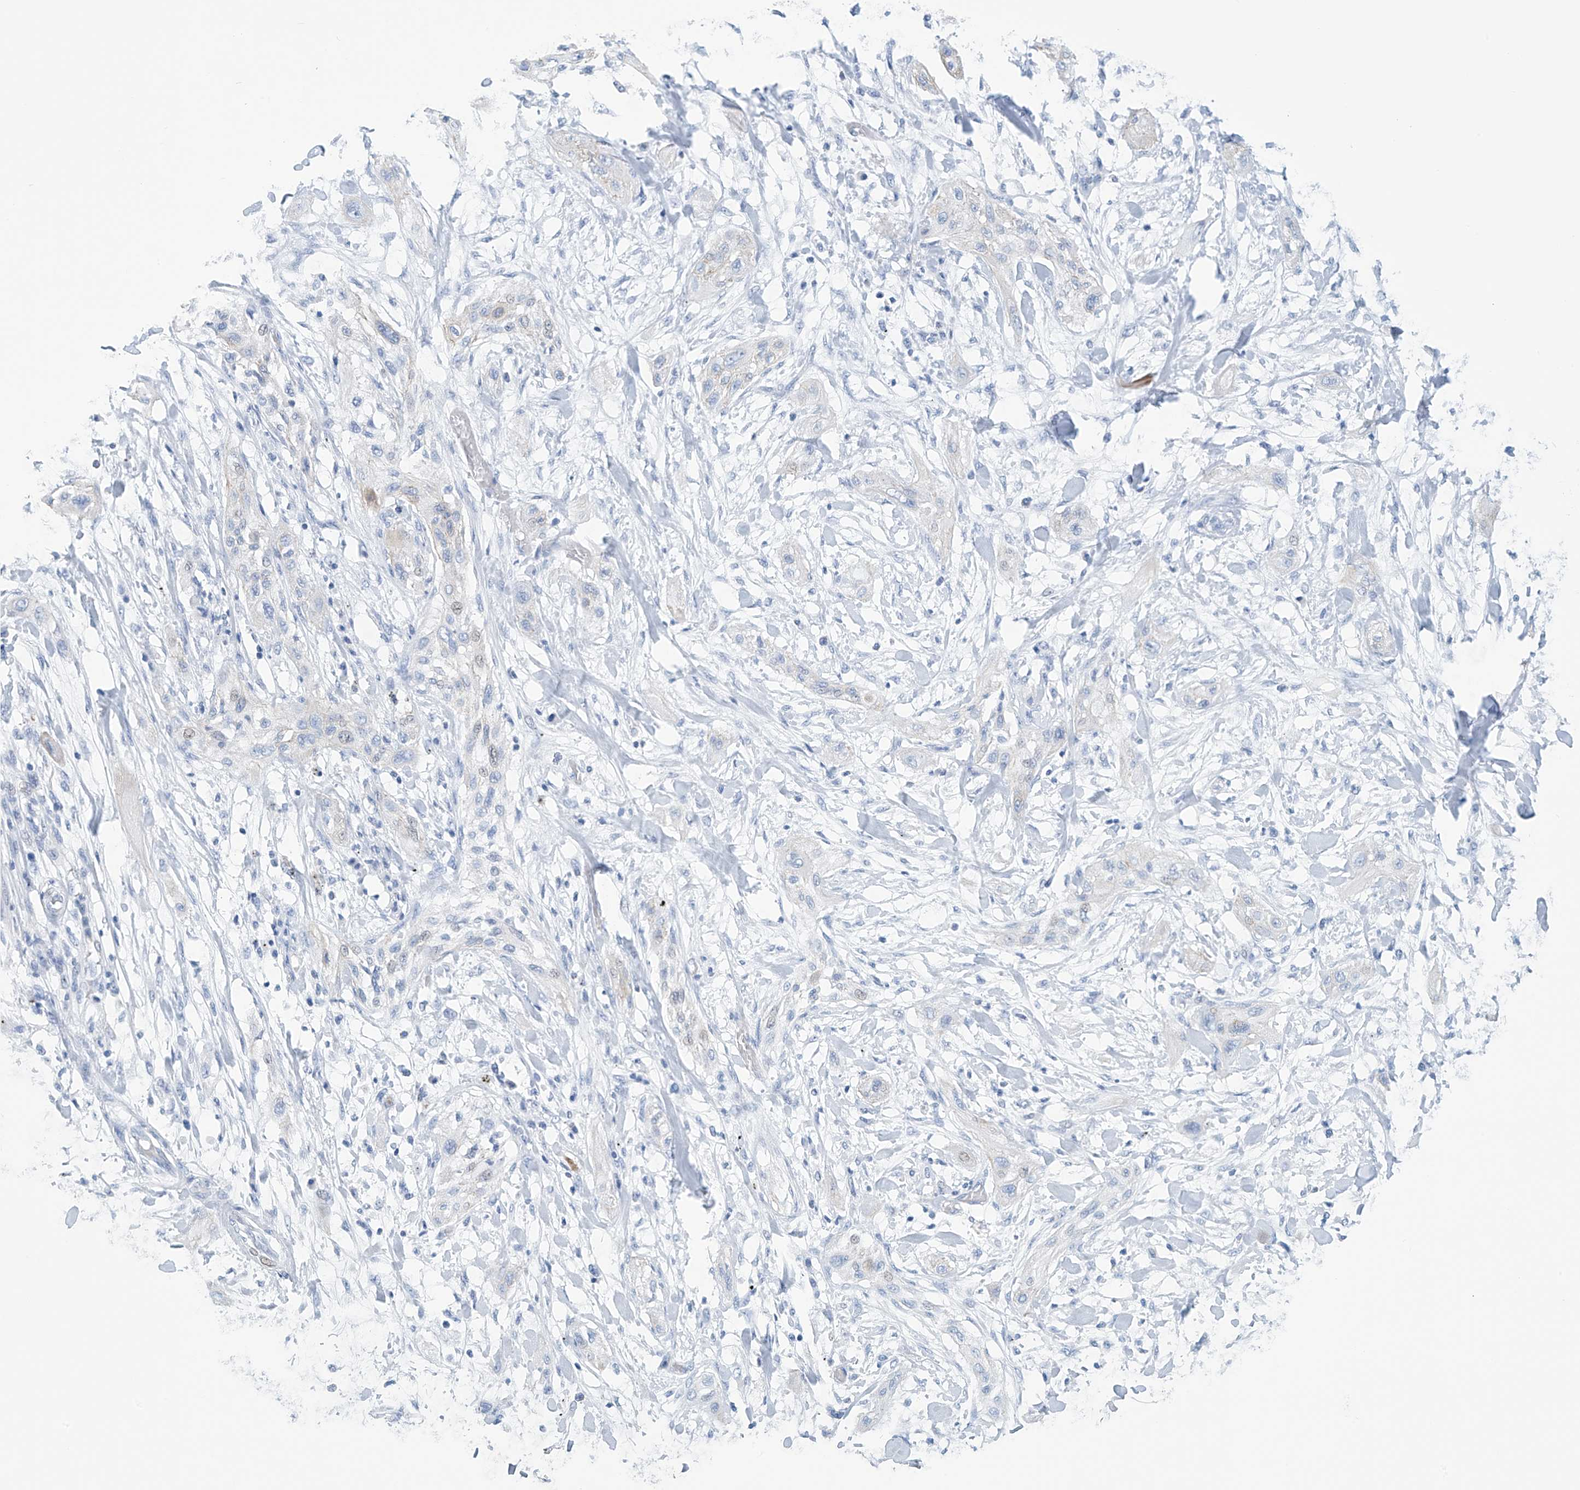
{"staining": {"intensity": "negative", "quantity": "none", "location": "none"}, "tissue": "lung cancer", "cell_type": "Tumor cells", "image_type": "cancer", "snomed": [{"axis": "morphology", "description": "Squamous cell carcinoma, NOS"}, {"axis": "topography", "description": "Lung"}], "caption": "Immunohistochemistry (IHC) image of human lung cancer (squamous cell carcinoma) stained for a protein (brown), which demonstrates no staining in tumor cells.", "gene": "DSP", "patient": {"sex": "female", "age": 47}}